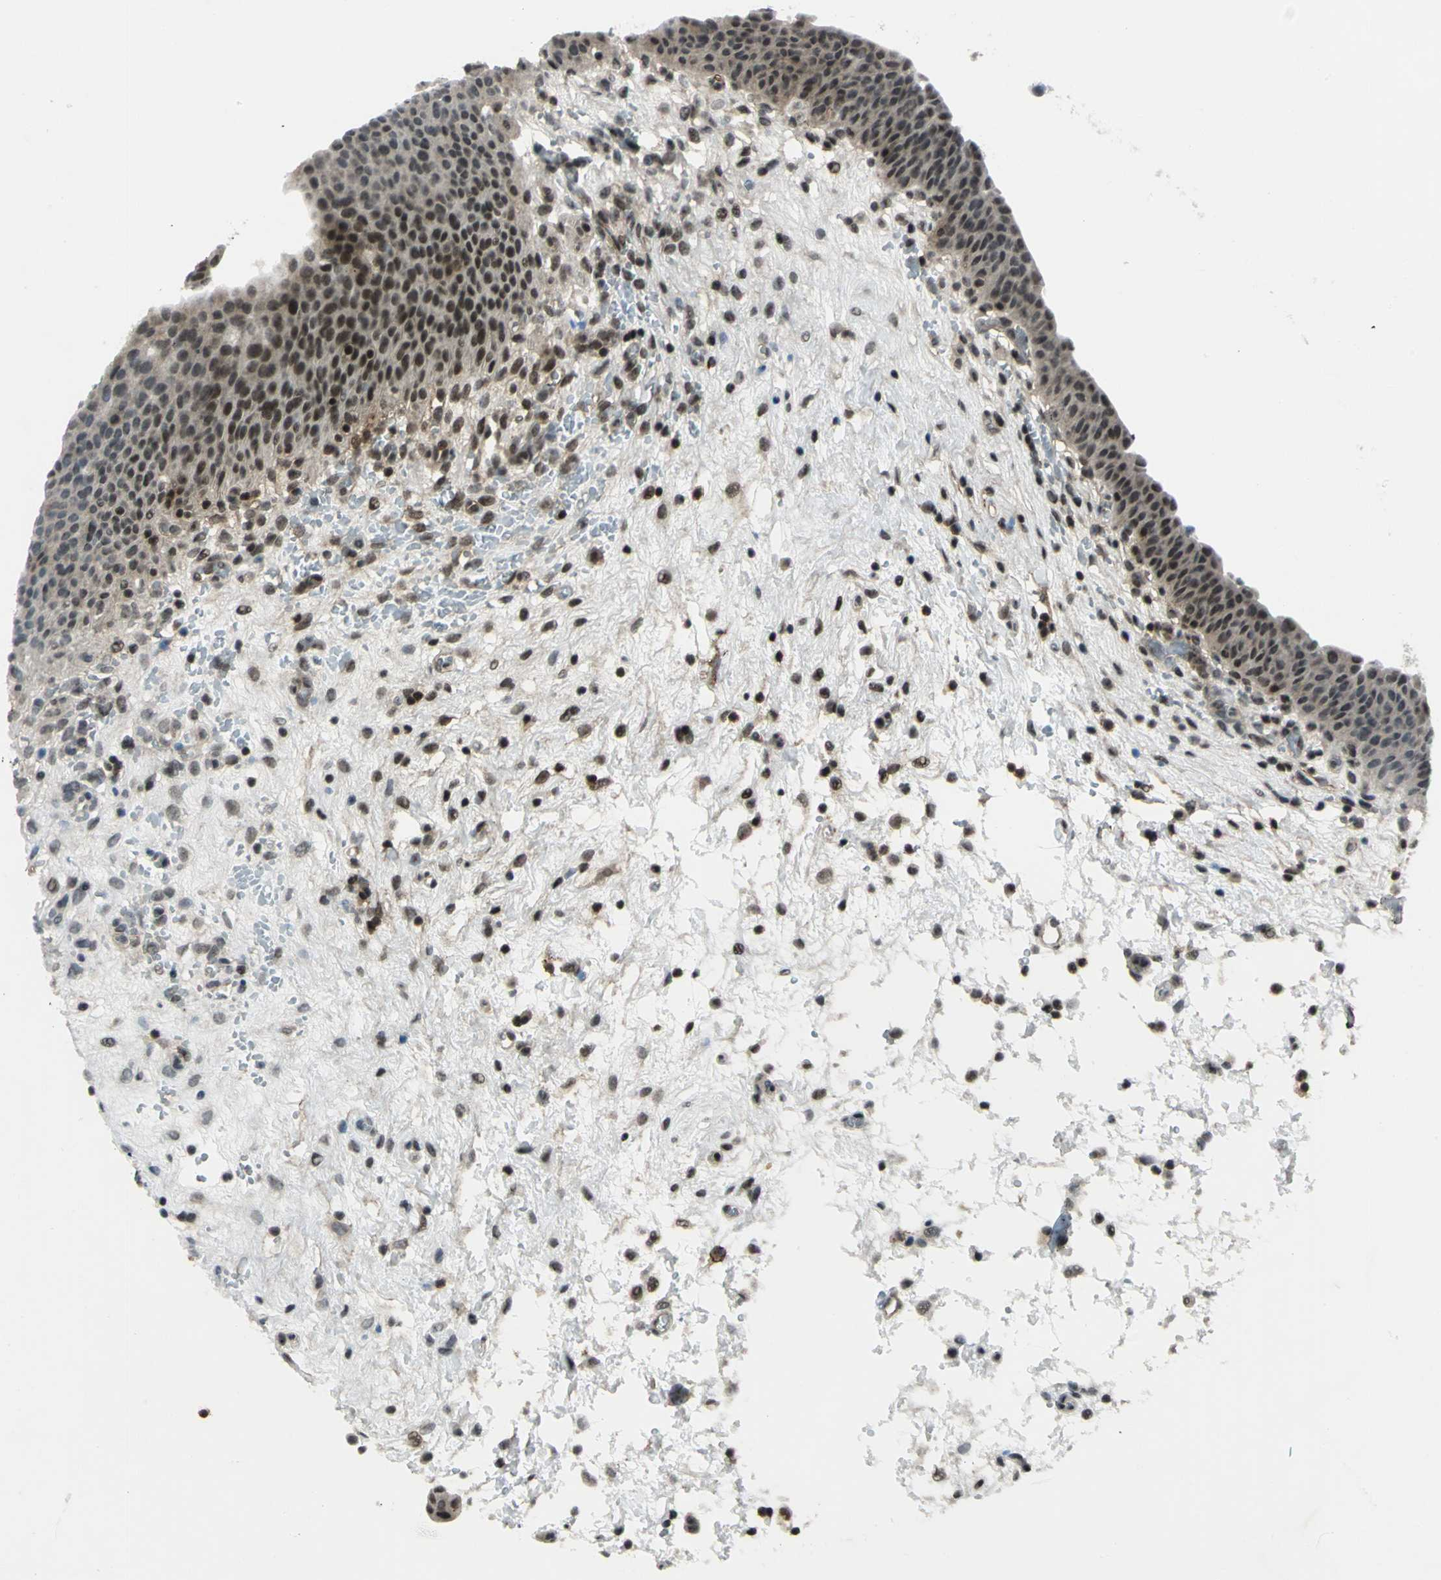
{"staining": {"intensity": "strong", "quantity": ">75%", "location": "cytoplasmic/membranous,nuclear"}, "tissue": "urinary bladder", "cell_type": "Urothelial cells", "image_type": "normal", "snomed": [{"axis": "morphology", "description": "Normal tissue, NOS"}, {"axis": "morphology", "description": "Dysplasia, NOS"}, {"axis": "topography", "description": "Urinary bladder"}], "caption": "A brown stain highlights strong cytoplasmic/membranous,nuclear expression of a protein in urothelial cells of normal human urinary bladder. (Brightfield microscopy of DAB IHC at high magnification).", "gene": "NR2C2", "patient": {"sex": "male", "age": 35}}